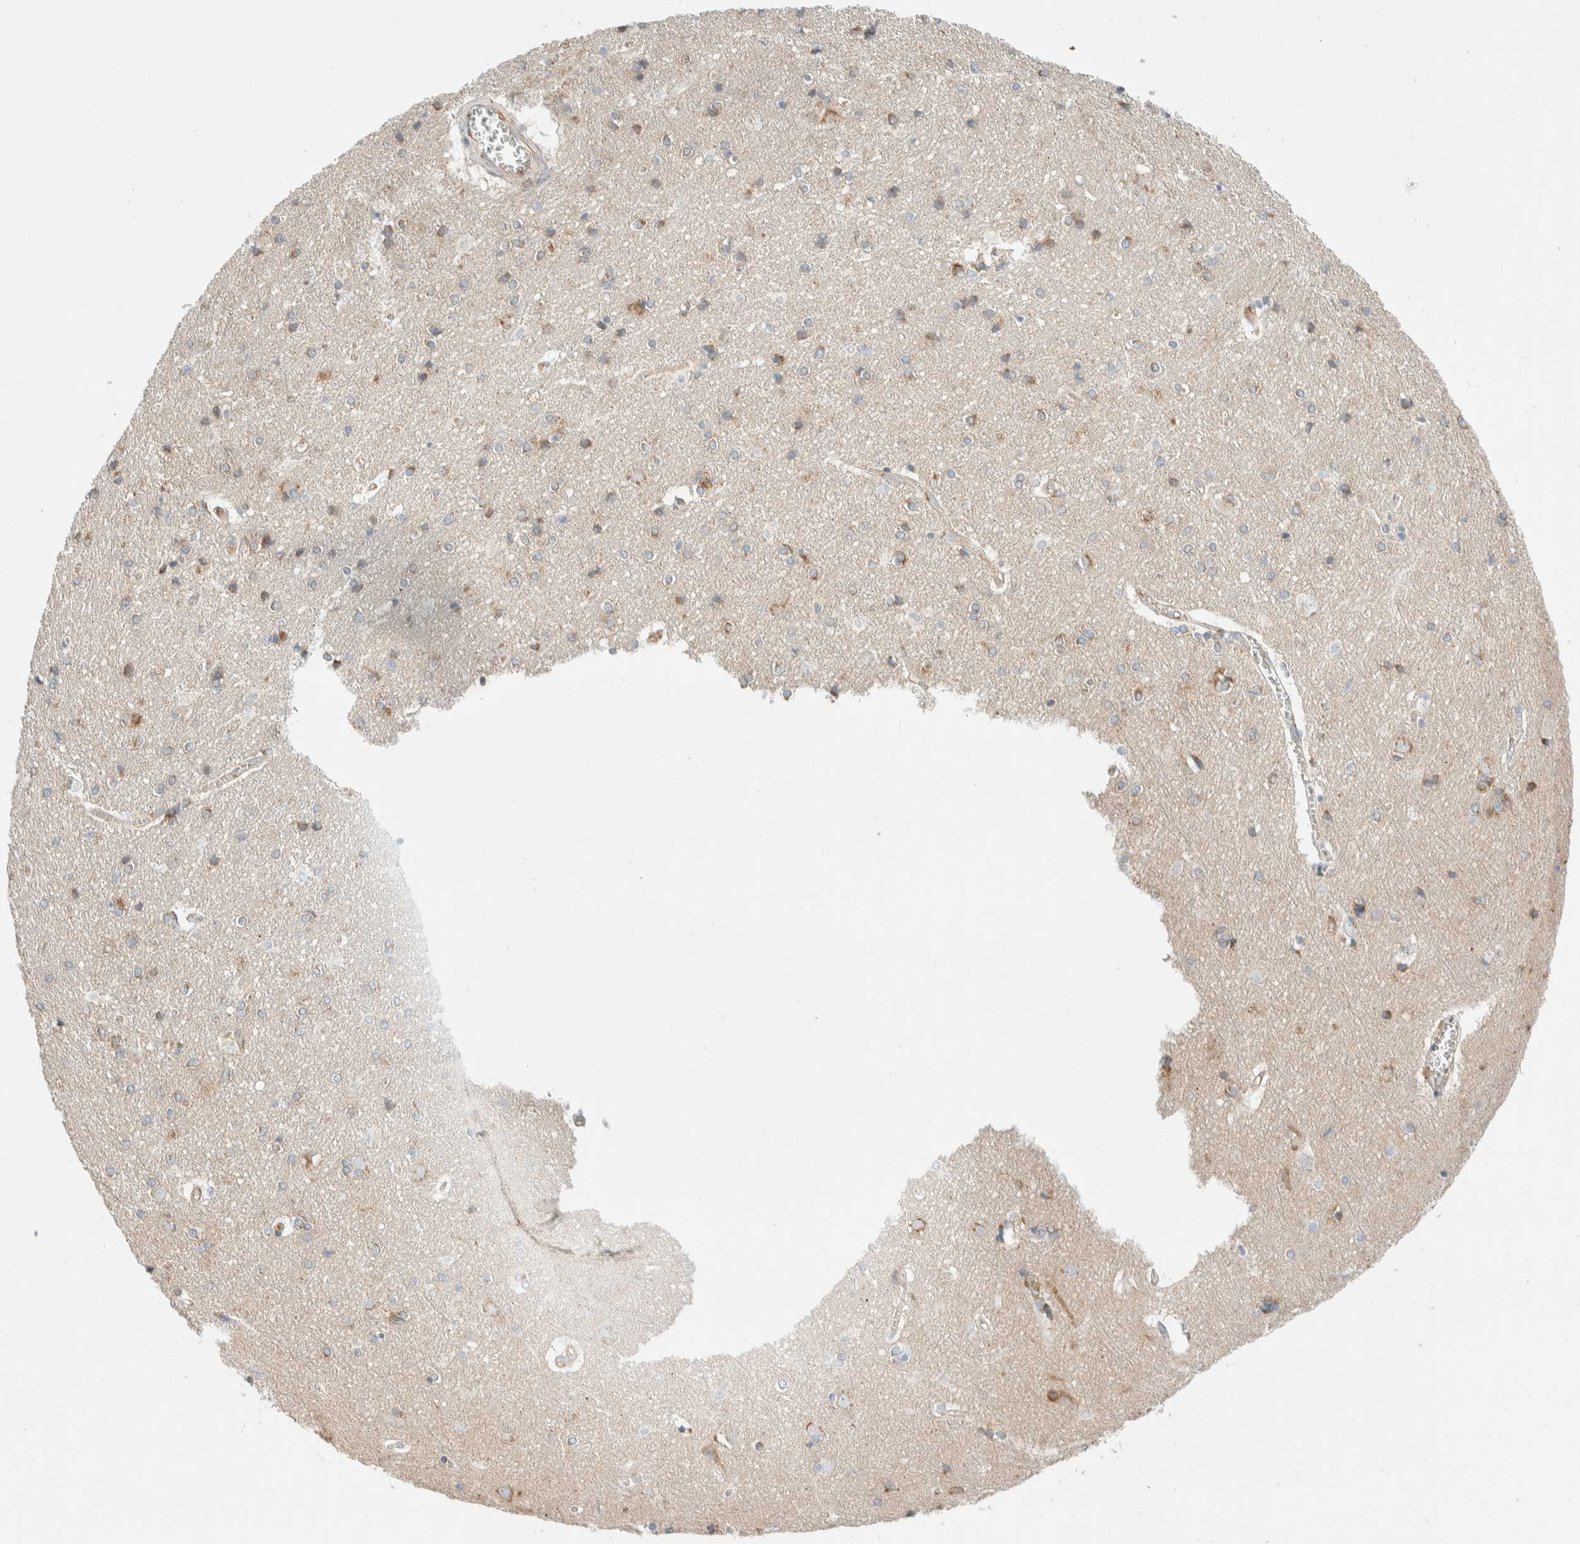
{"staining": {"intensity": "weak", "quantity": "<25%", "location": "cytoplasmic/membranous"}, "tissue": "cerebral cortex", "cell_type": "Endothelial cells", "image_type": "normal", "snomed": [{"axis": "morphology", "description": "Normal tissue, NOS"}, {"axis": "topography", "description": "Cerebral cortex"}], "caption": "A micrograph of cerebral cortex stained for a protein reveals no brown staining in endothelial cells.", "gene": "TMEM184B", "patient": {"sex": "male", "age": 54}}